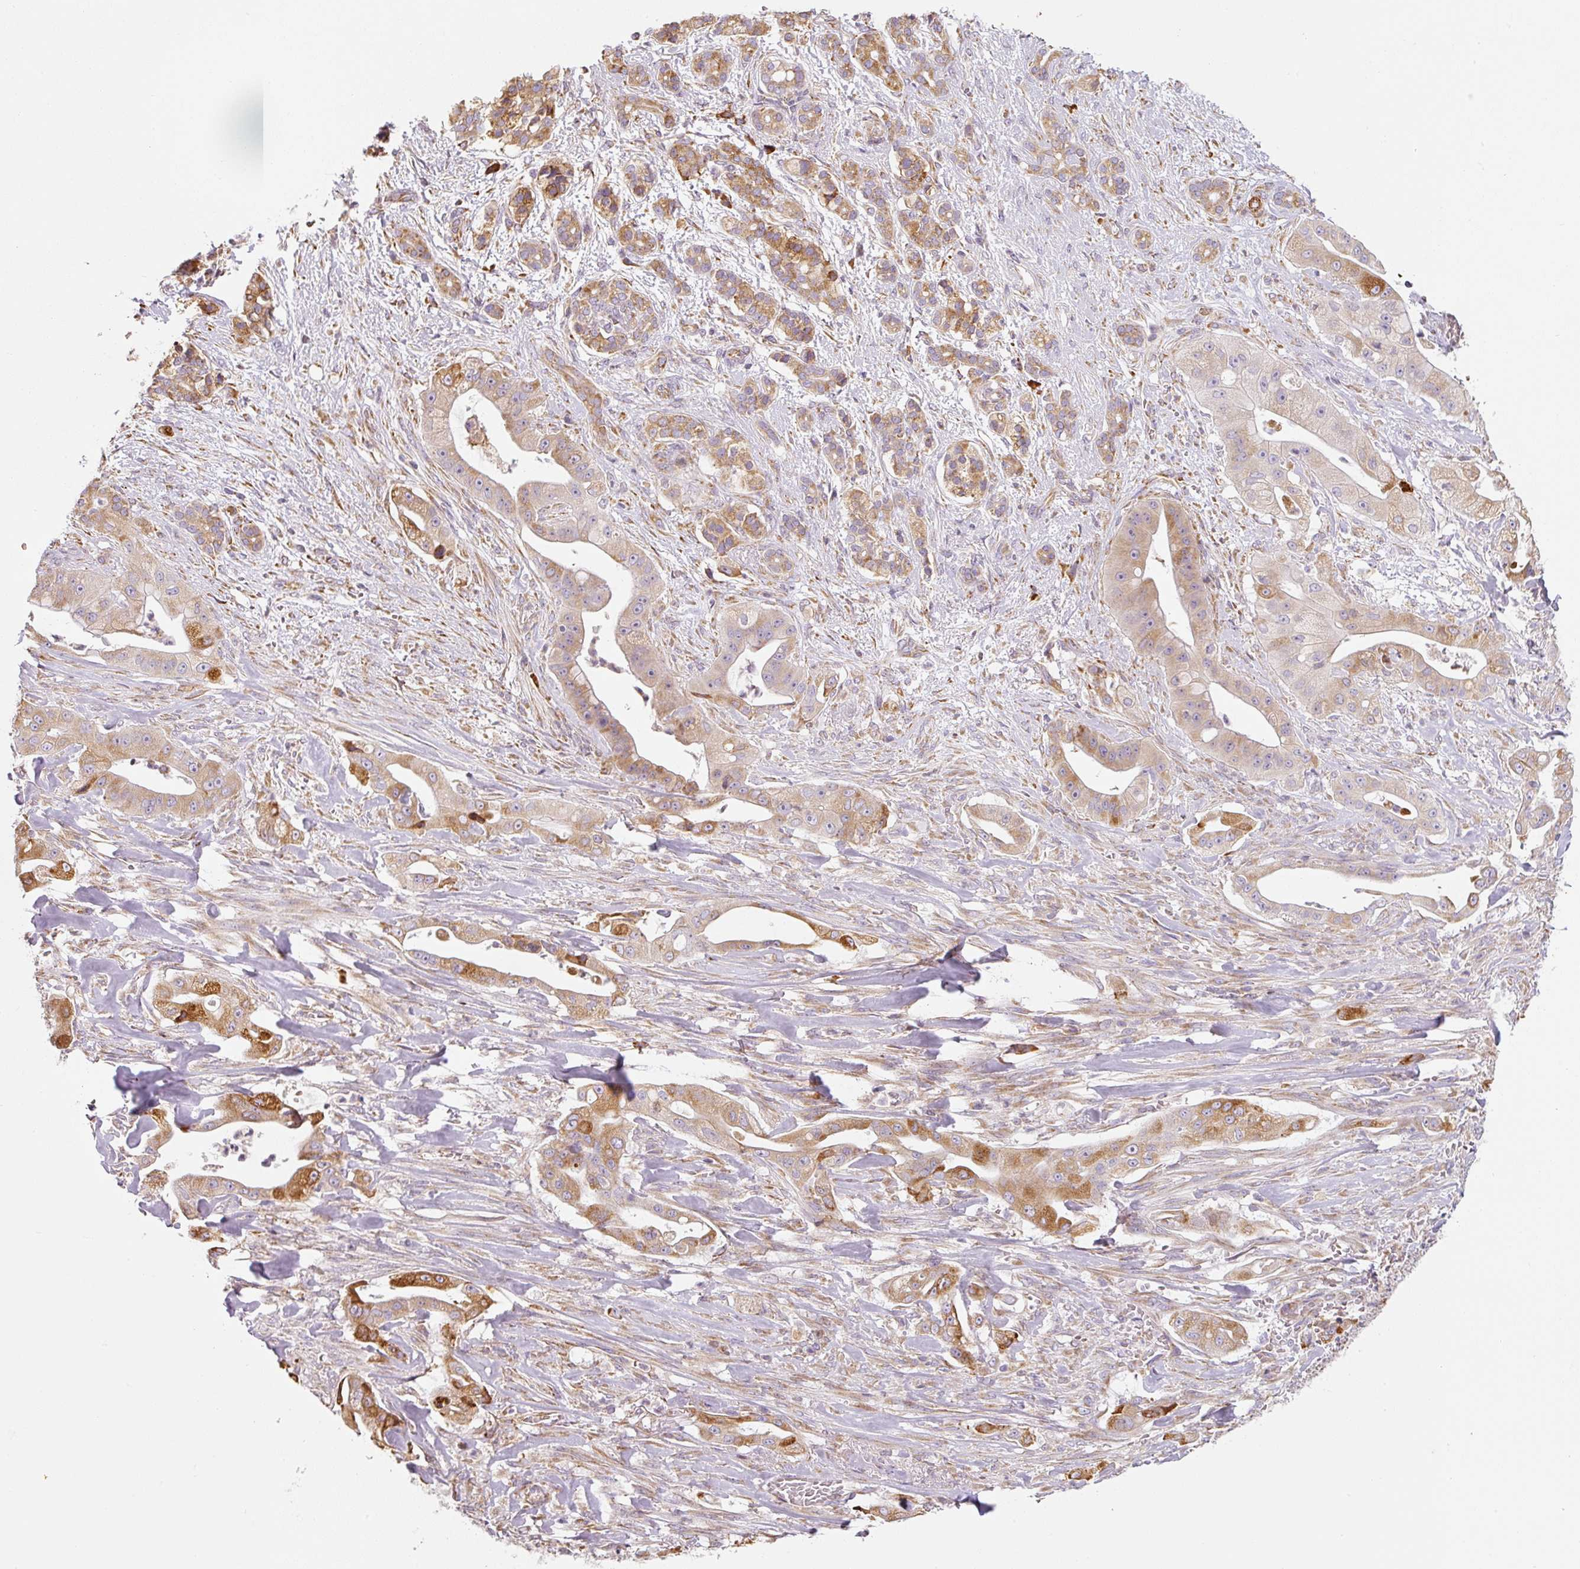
{"staining": {"intensity": "moderate", "quantity": ">75%", "location": "cytoplasmic/membranous"}, "tissue": "pancreatic cancer", "cell_type": "Tumor cells", "image_type": "cancer", "snomed": [{"axis": "morphology", "description": "Adenocarcinoma, NOS"}, {"axis": "topography", "description": "Pancreas"}], "caption": "Immunohistochemistry of human pancreatic cancer displays medium levels of moderate cytoplasmic/membranous positivity in approximately >75% of tumor cells. Immunohistochemistry stains the protein in brown and the nuclei are stained blue.", "gene": "MORN4", "patient": {"sex": "male", "age": 57}}